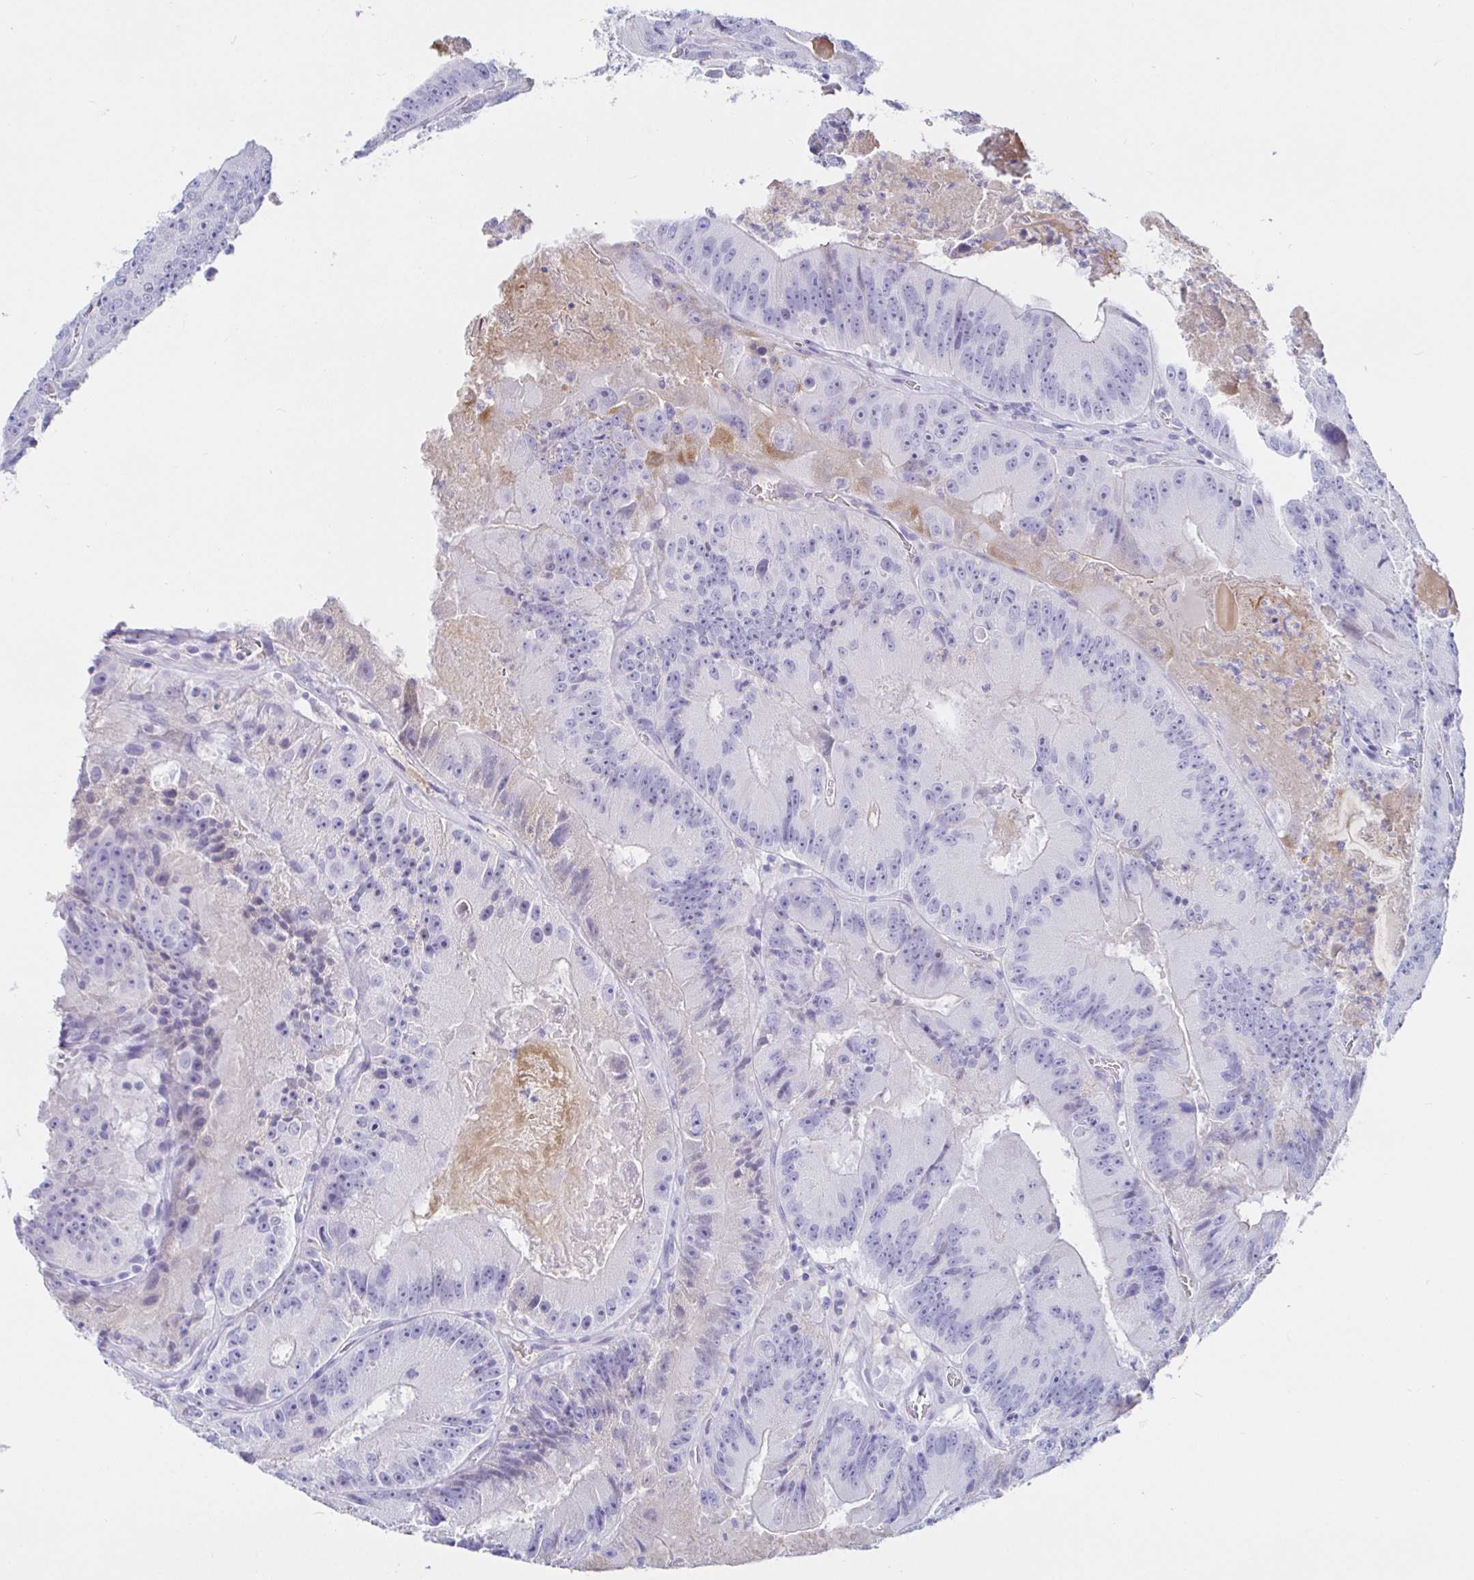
{"staining": {"intensity": "negative", "quantity": "none", "location": "none"}, "tissue": "colorectal cancer", "cell_type": "Tumor cells", "image_type": "cancer", "snomed": [{"axis": "morphology", "description": "Adenocarcinoma, NOS"}, {"axis": "topography", "description": "Colon"}], "caption": "Immunohistochemical staining of colorectal adenocarcinoma exhibits no significant staining in tumor cells.", "gene": "SAA4", "patient": {"sex": "female", "age": 86}}